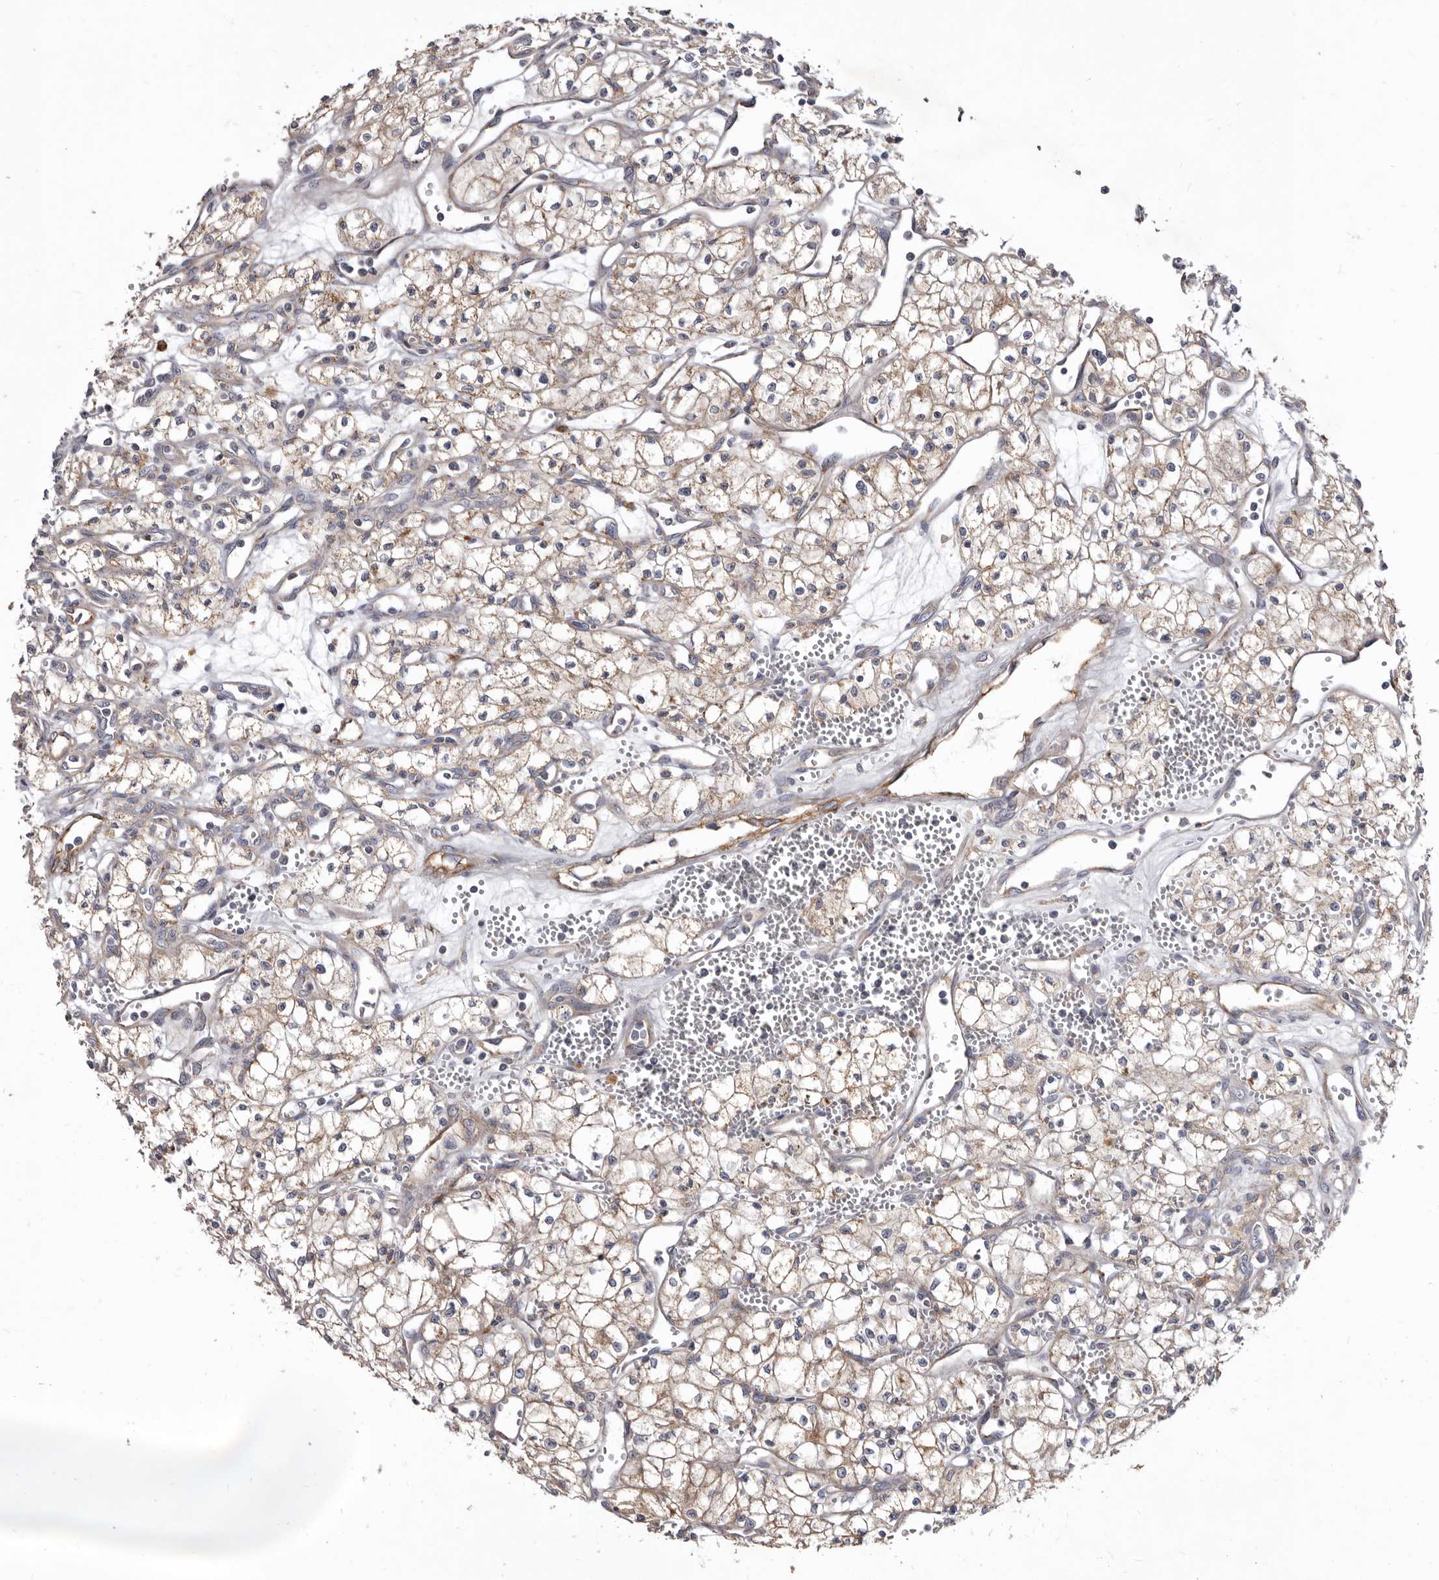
{"staining": {"intensity": "moderate", "quantity": "25%-75%", "location": "cytoplasmic/membranous"}, "tissue": "renal cancer", "cell_type": "Tumor cells", "image_type": "cancer", "snomed": [{"axis": "morphology", "description": "Adenocarcinoma, NOS"}, {"axis": "topography", "description": "Kidney"}], "caption": "Adenocarcinoma (renal) was stained to show a protein in brown. There is medium levels of moderate cytoplasmic/membranous expression in about 25%-75% of tumor cells. The protein is stained brown, and the nuclei are stained in blue (DAB (3,3'-diaminobenzidine) IHC with brightfield microscopy, high magnification).", "gene": "FMO2", "patient": {"sex": "male", "age": 59}}